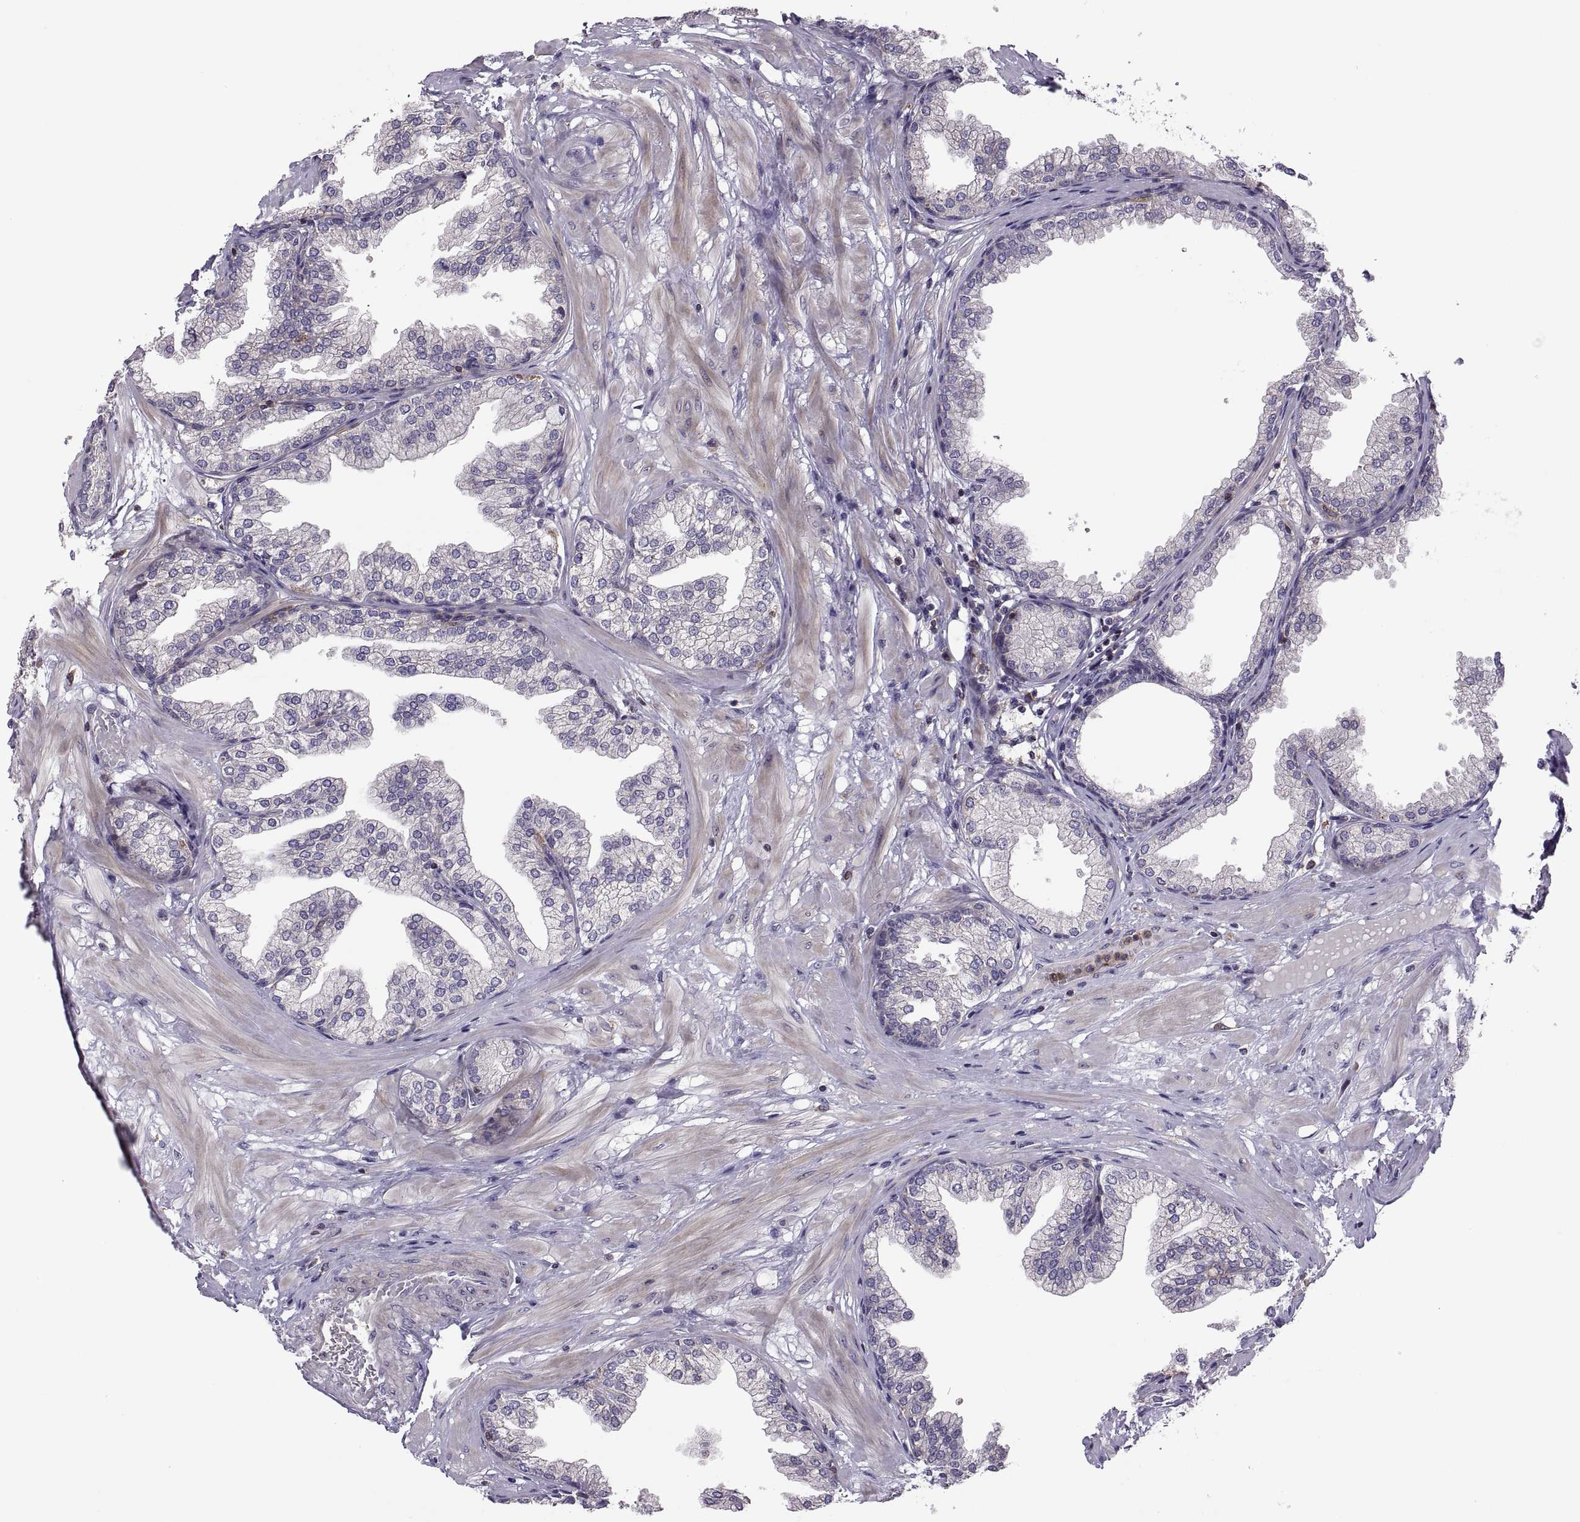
{"staining": {"intensity": "negative", "quantity": "none", "location": "none"}, "tissue": "prostate", "cell_type": "Glandular cells", "image_type": "normal", "snomed": [{"axis": "morphology", "description": "Normal tissue, NOS"}, {"axis": "topography", "description": "Prostate"}], "caption": "Image shows no significant protein positivity in glandular cells of normal prostate. (Stains: DAB (3,3'-diaminobenzidine) immunohistochemistry with hematoxylin counter stain, Microscopy: brightfield microscopy at high magnification).", "gene": "SPATA32", "patient": {"sex": "male", "age": 37}}